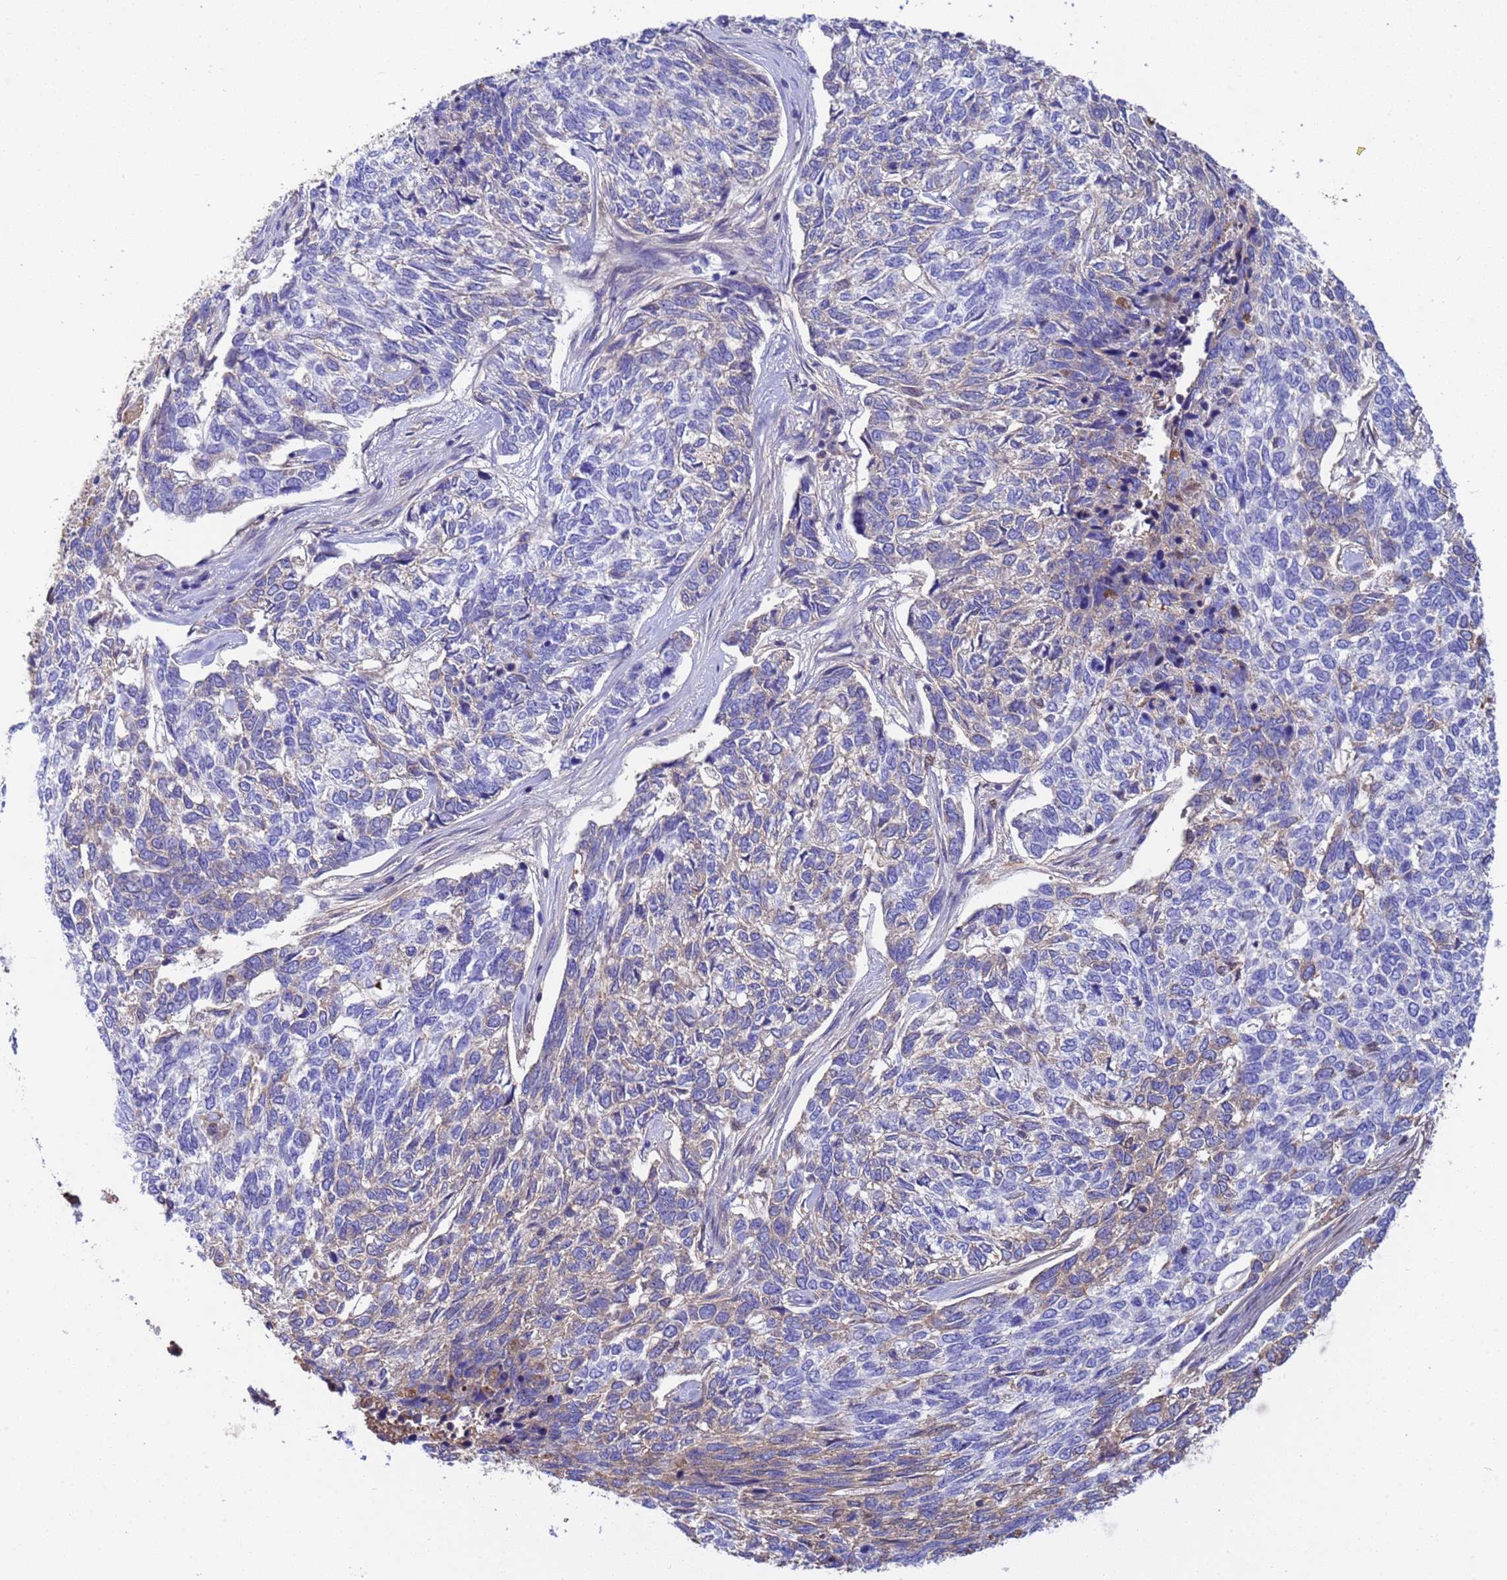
{"staining": {"intensity": "weak", "quantity": "<25%", "location": "cytoplasmic/membranous"}, "tissue": "skin cancer", "cell_type": "Tumor cells", "image_type": "cancer", "snomed": [{"axis": "morphology", "description": "Basal cell carcinoma"}, {"axis": "topography", "description": "Skin"}], "caption": "There is no significant expression in tumor cells of basal cell carcinoma (skin).", "gene": "H1-7", "patient": {"sex": "female", "age": 65}}